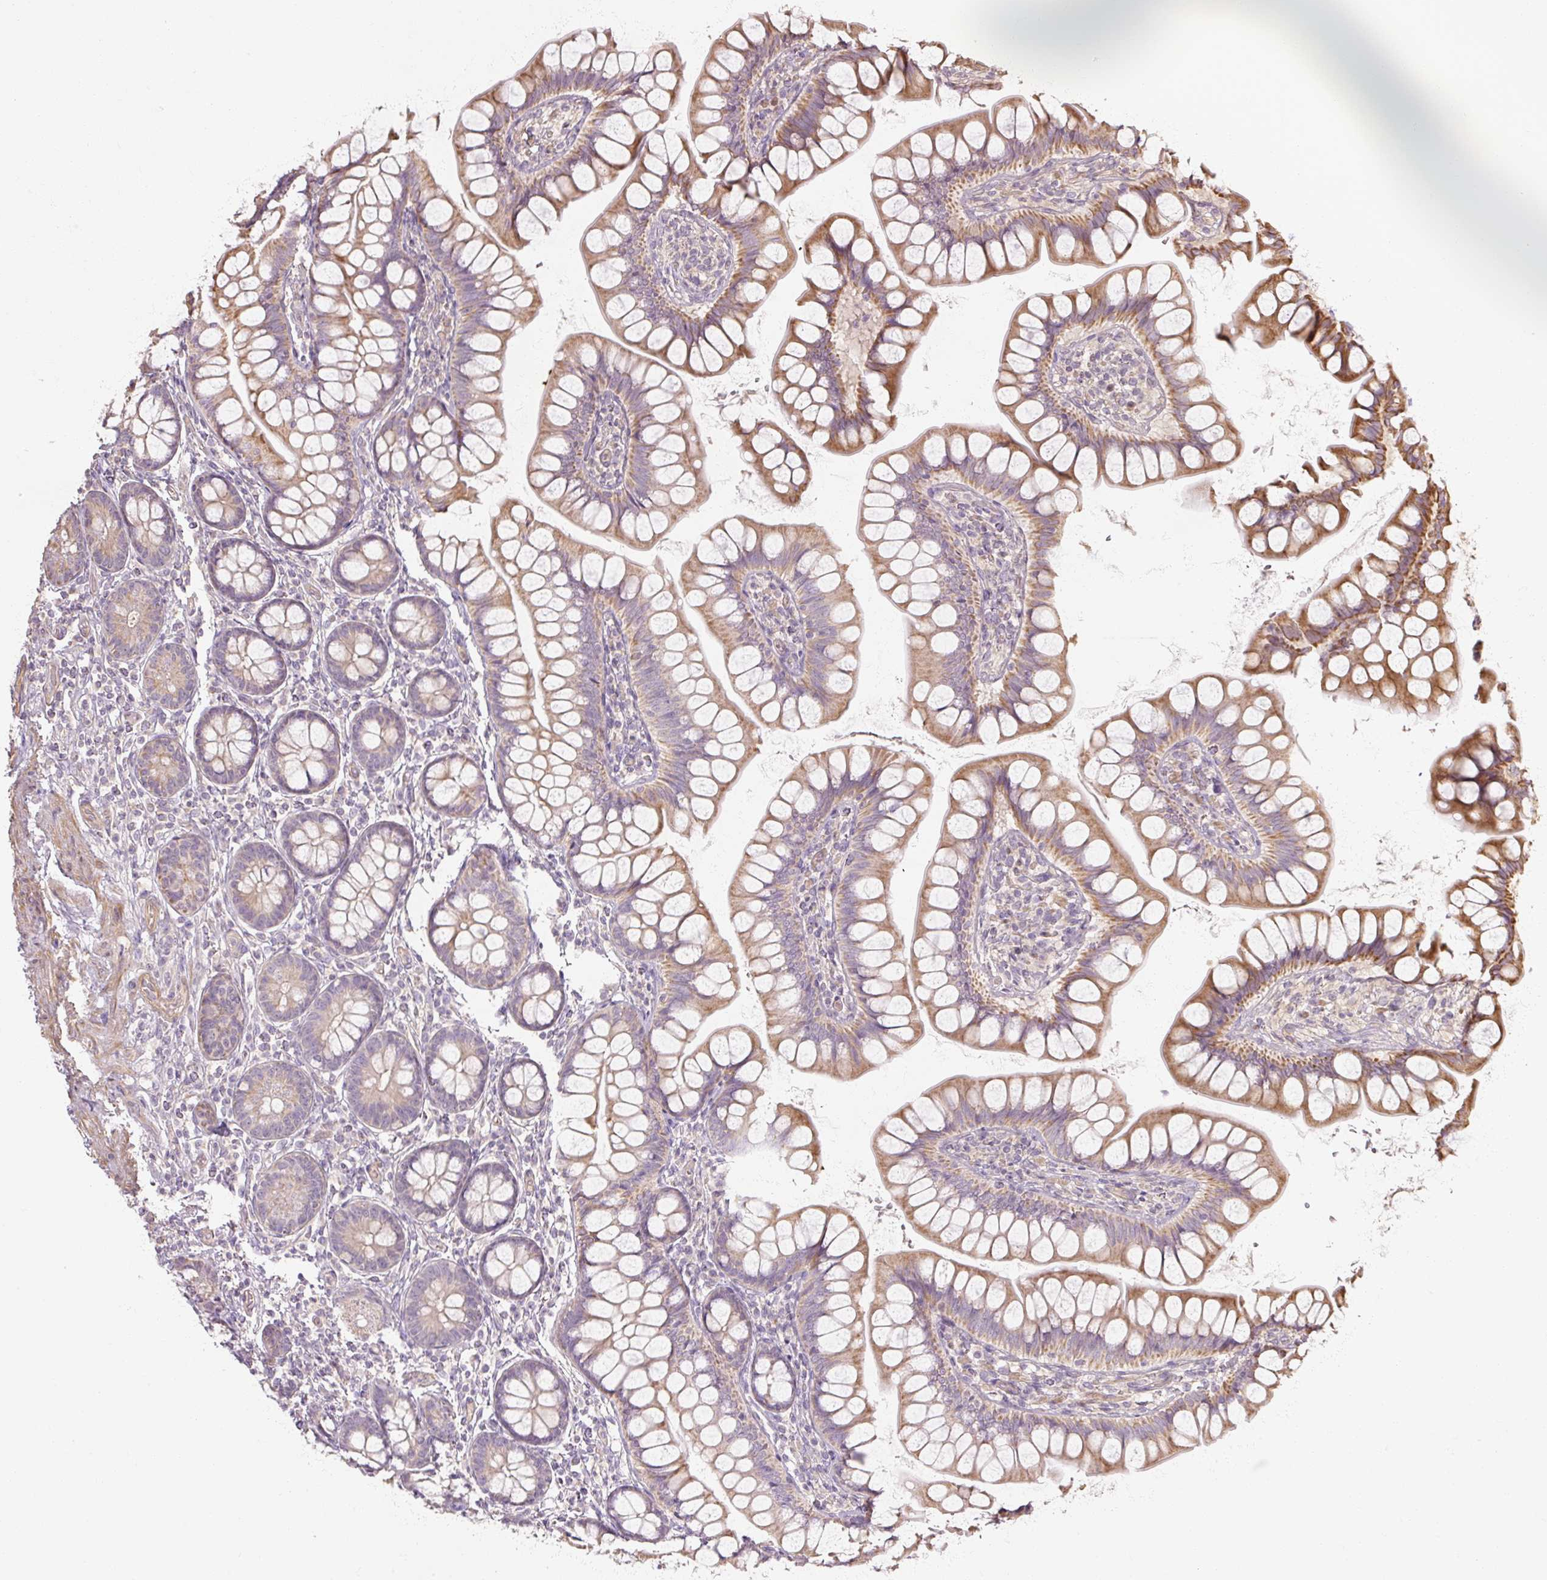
{"staining": {"intensity": "moderate", "quantity": ">75%", "location": "cytoplasmic/membranous"}, "tissue": "small intestine", "cell_type": "Glandular cells", "image_type": "normal", "snomed": [{"axis": "morphology", "description": "Normal tissue, NOS"}, {"axis": "topography", "description": "Small intestine"}], "caption": "Moderate cytoplasmic/membranous expression is seen in about >75% of glandular cells in unremarkable small intestine. (Brightfield microscopy of DAB IHC at high magnification).", "gene": "RB1CC1", "patient": {"sex": "male", "age": 70}}